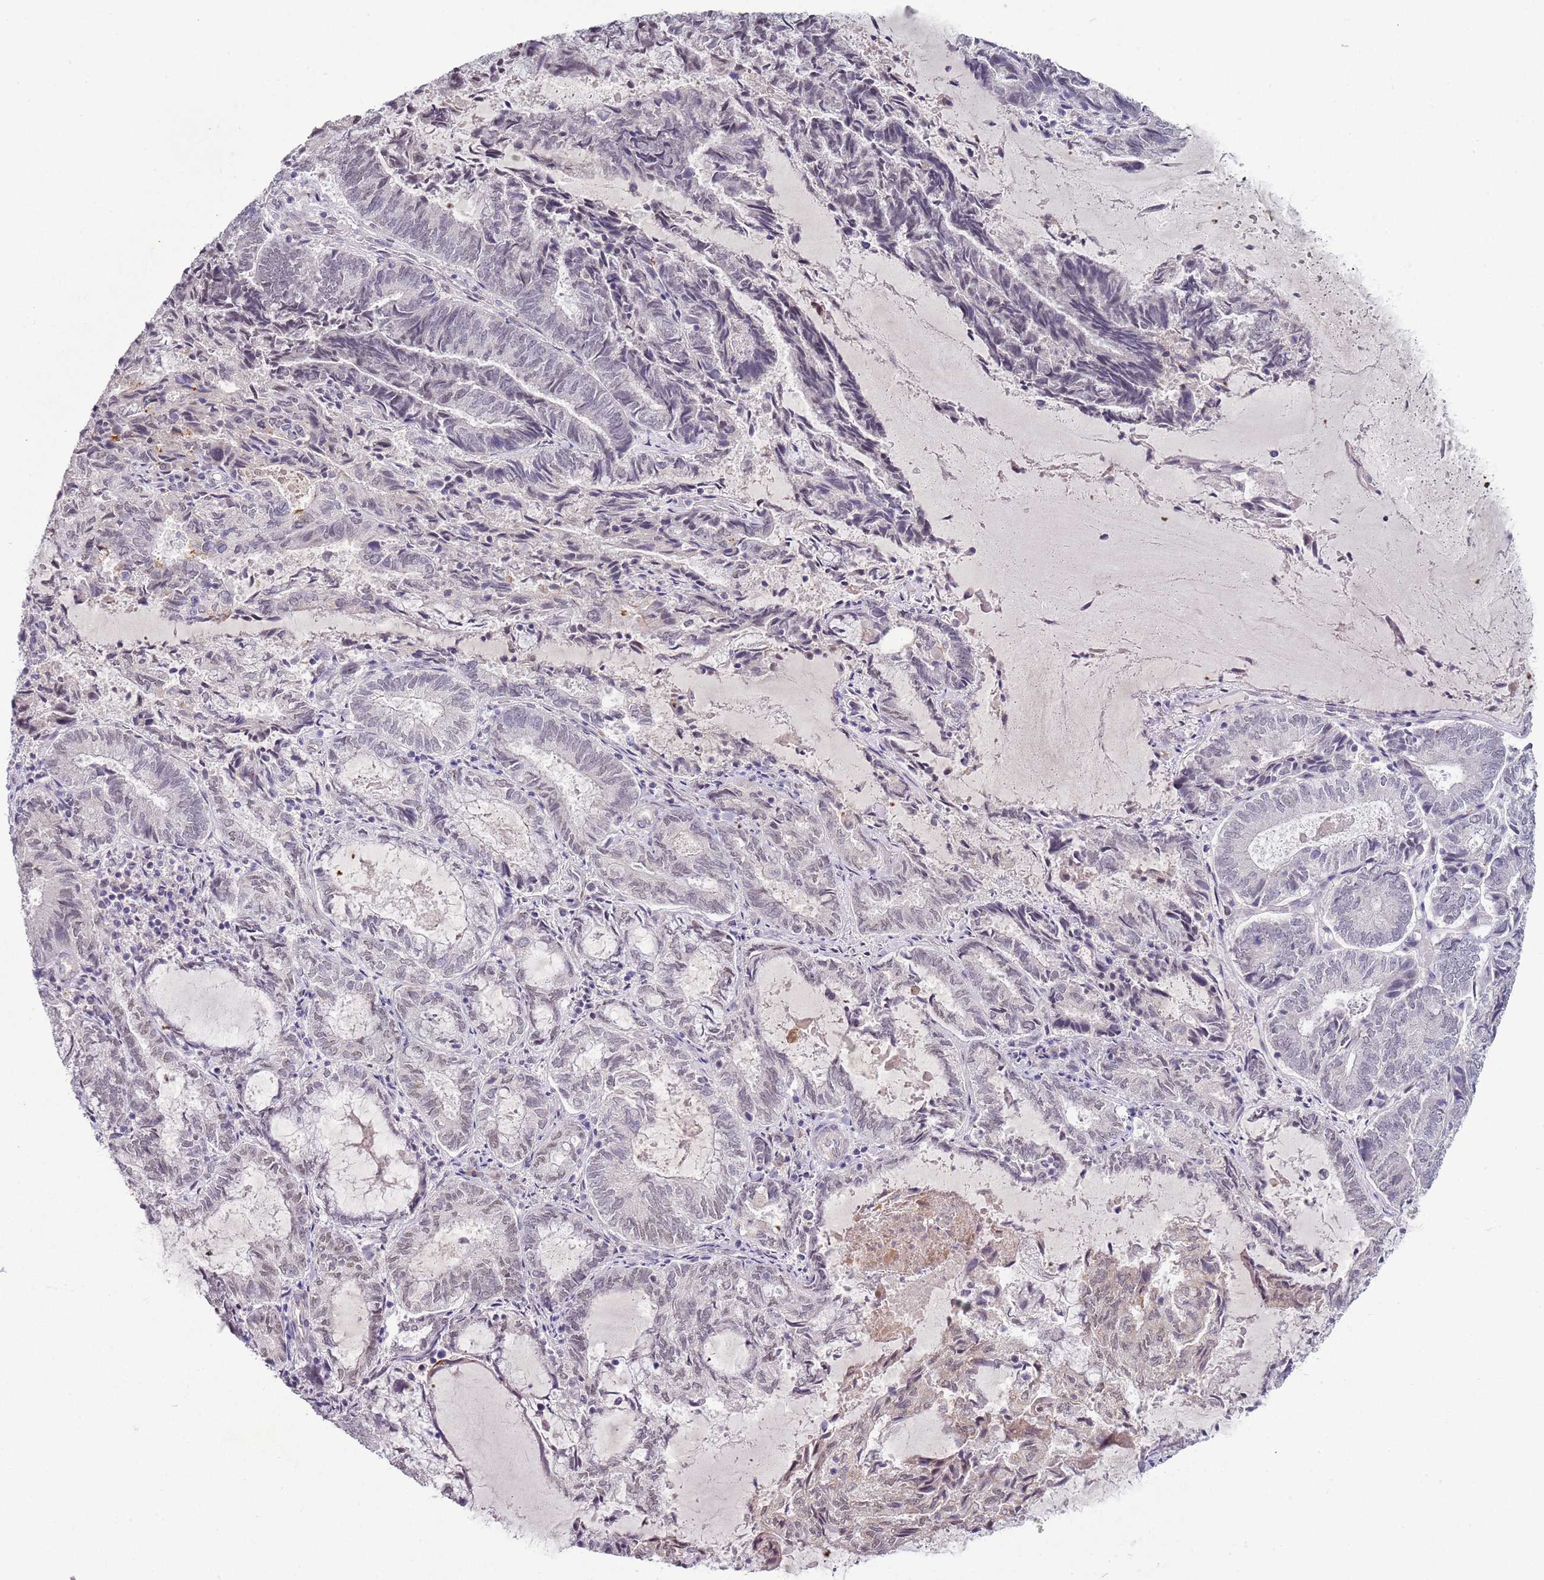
{"staining": {"intensity": "negative", "quantity": "none", "location": "none"}, "tissue": "endometrial cancer", "cell_type": "Tumor cells", "image_type": "cancer", "snomed": [{"axis": "morphology", "description": "Adenocarcinoma, NOS"}, {"axis": "topography", "description": "Endometrium"}], "caption": "Immunohistochemistry (IHC) histopathology image of neoplastic tissue: human endometrial adenocarcinoma stained with DAB exhibits no significant protein staining in tumor cells.", "gene": "NBPF3", "patient": {"sex": "female", "age": 80}}